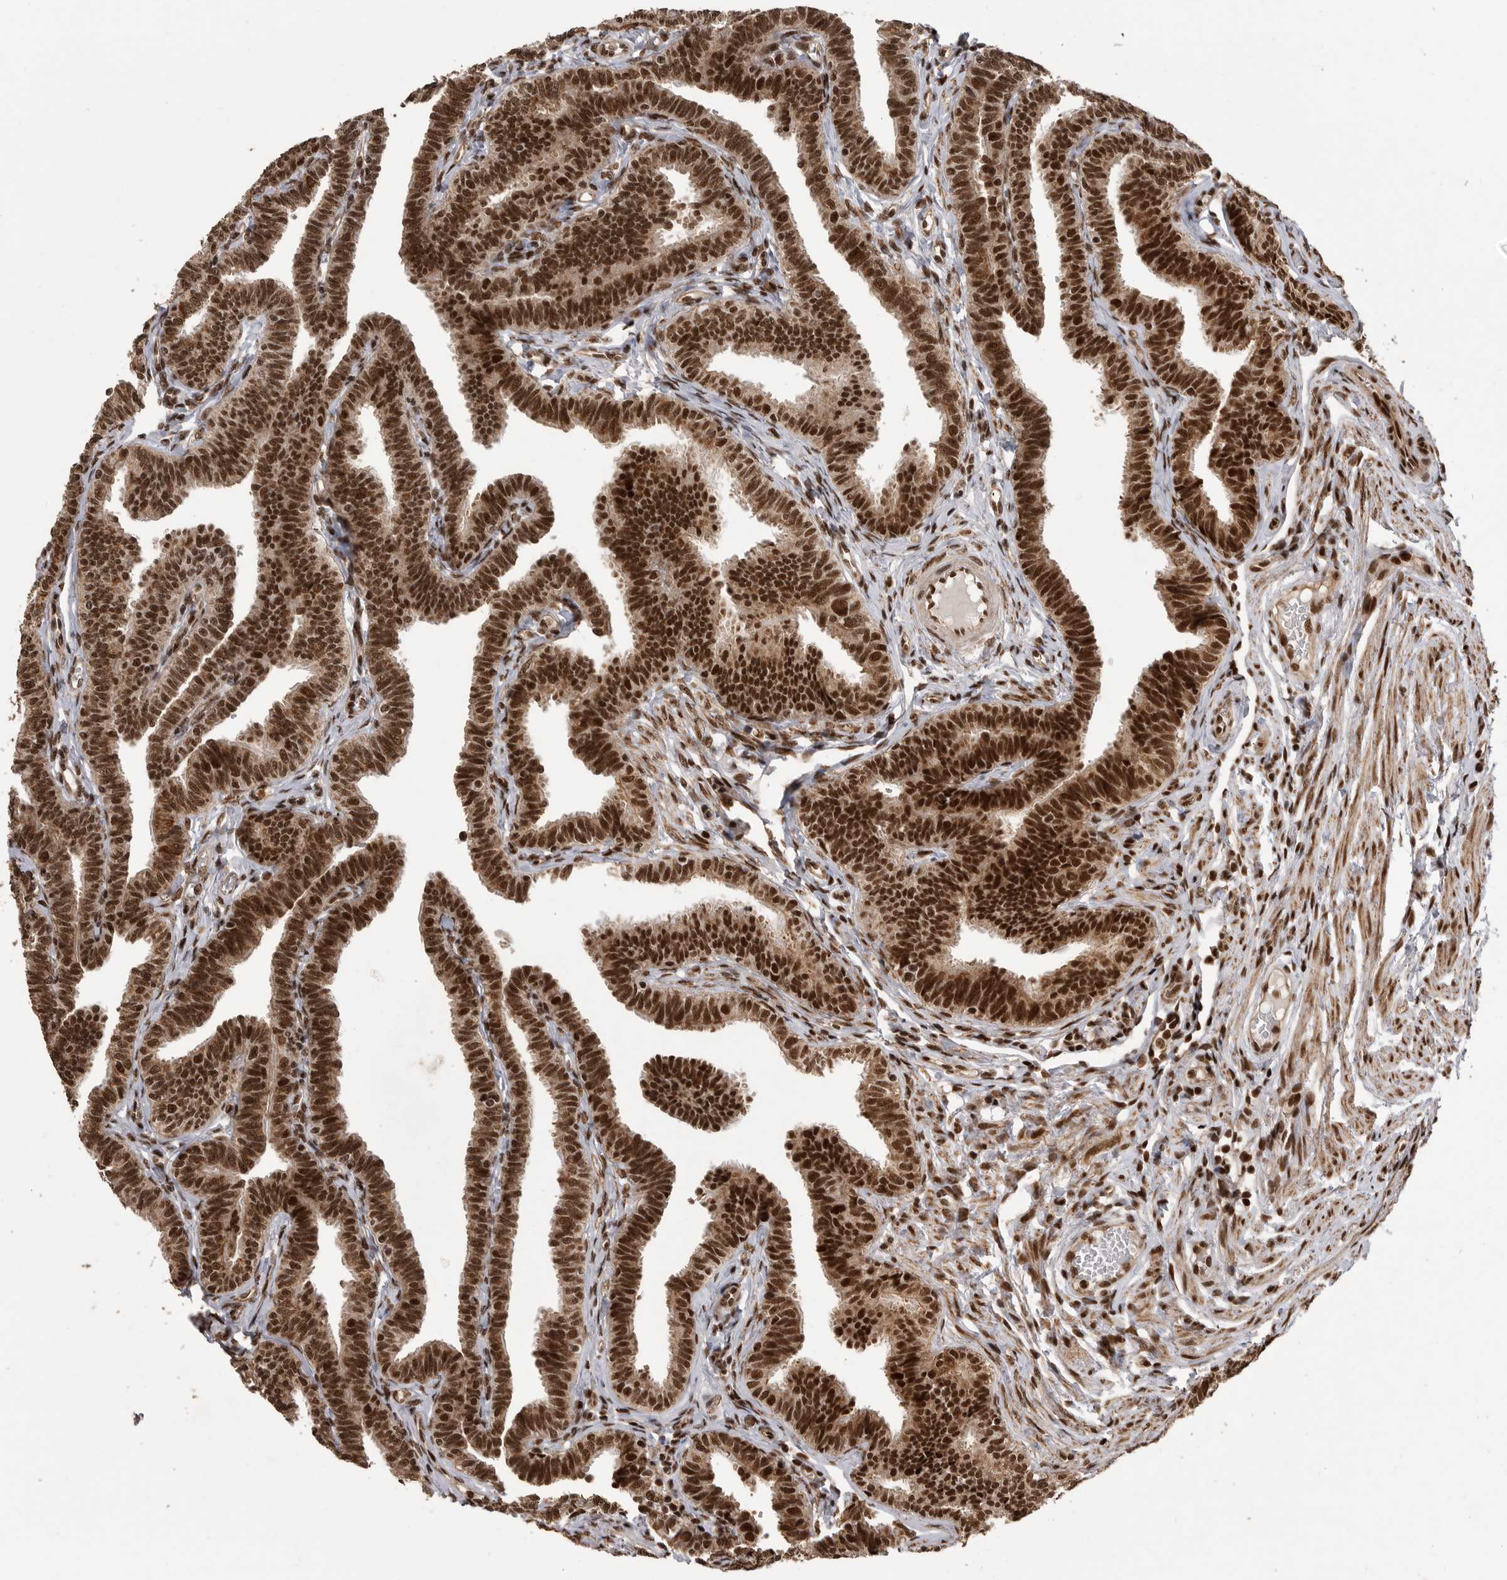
{"staining": {"intensity": "strong", "quantity": ">75%", "location": "nuclear"}, "tissue": "fallopian tube", "cell_type": "Glandular cells", "image_type": "normal", "snomed": [{"axis": "morphology", "description": "Normal tissue, NOS"}, {"axis": "topography", "description": "Fallopian tube"}, {"axis": "topography", "description": "Ovary"}], "caption": "Brown immunohistochemical staining in unremarkable human fallopian tube demonstrates strong nuclear positivity in approximately >75% of glandular cells.", "gene": "PPP1R8", "patient": {"sex": "female", "age": 23}}